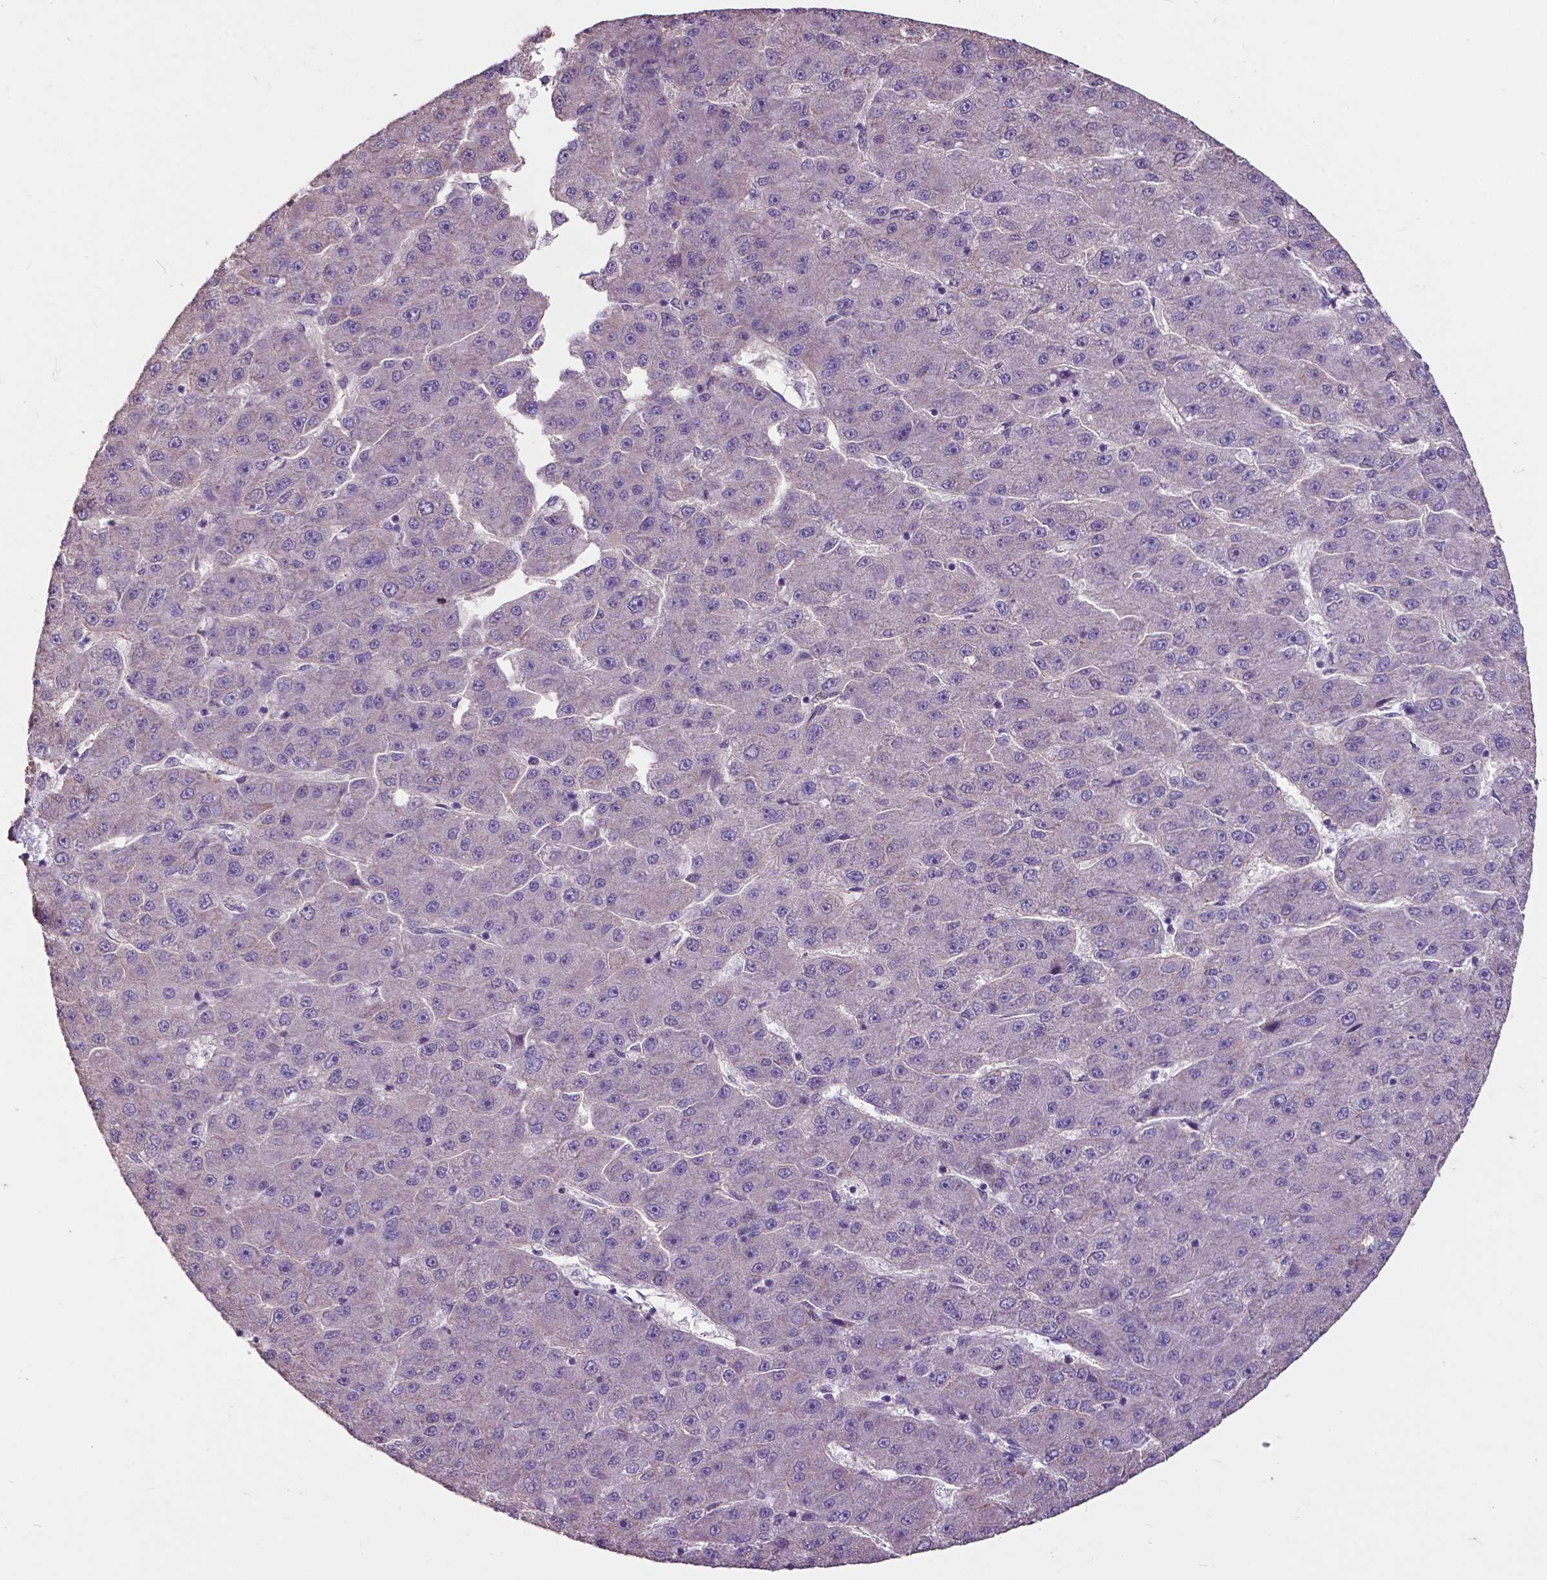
{"staining": {"intensity": "weak", "quantity": "<25%", "location": "cytoplasmic/membranous"}, "tissue": "liver cancer", "cell_type": "Tumor cells", "image_type": "cancer", "snomed": [{"axis": "morphology", "description": "Carcinoma, Hepatocellular, NOS"}, {"axis": "topography", "description": "Liver"}], "caption": "An image of human hepatocellular carcinoma (liver) is negative for staining in tumor cells. (DAB (3,3'-diaminobenzidine) immunohistochemistry, high magnification).", "gene": "PDLIM1", "patient": {"sex": "male", "age": 67}}